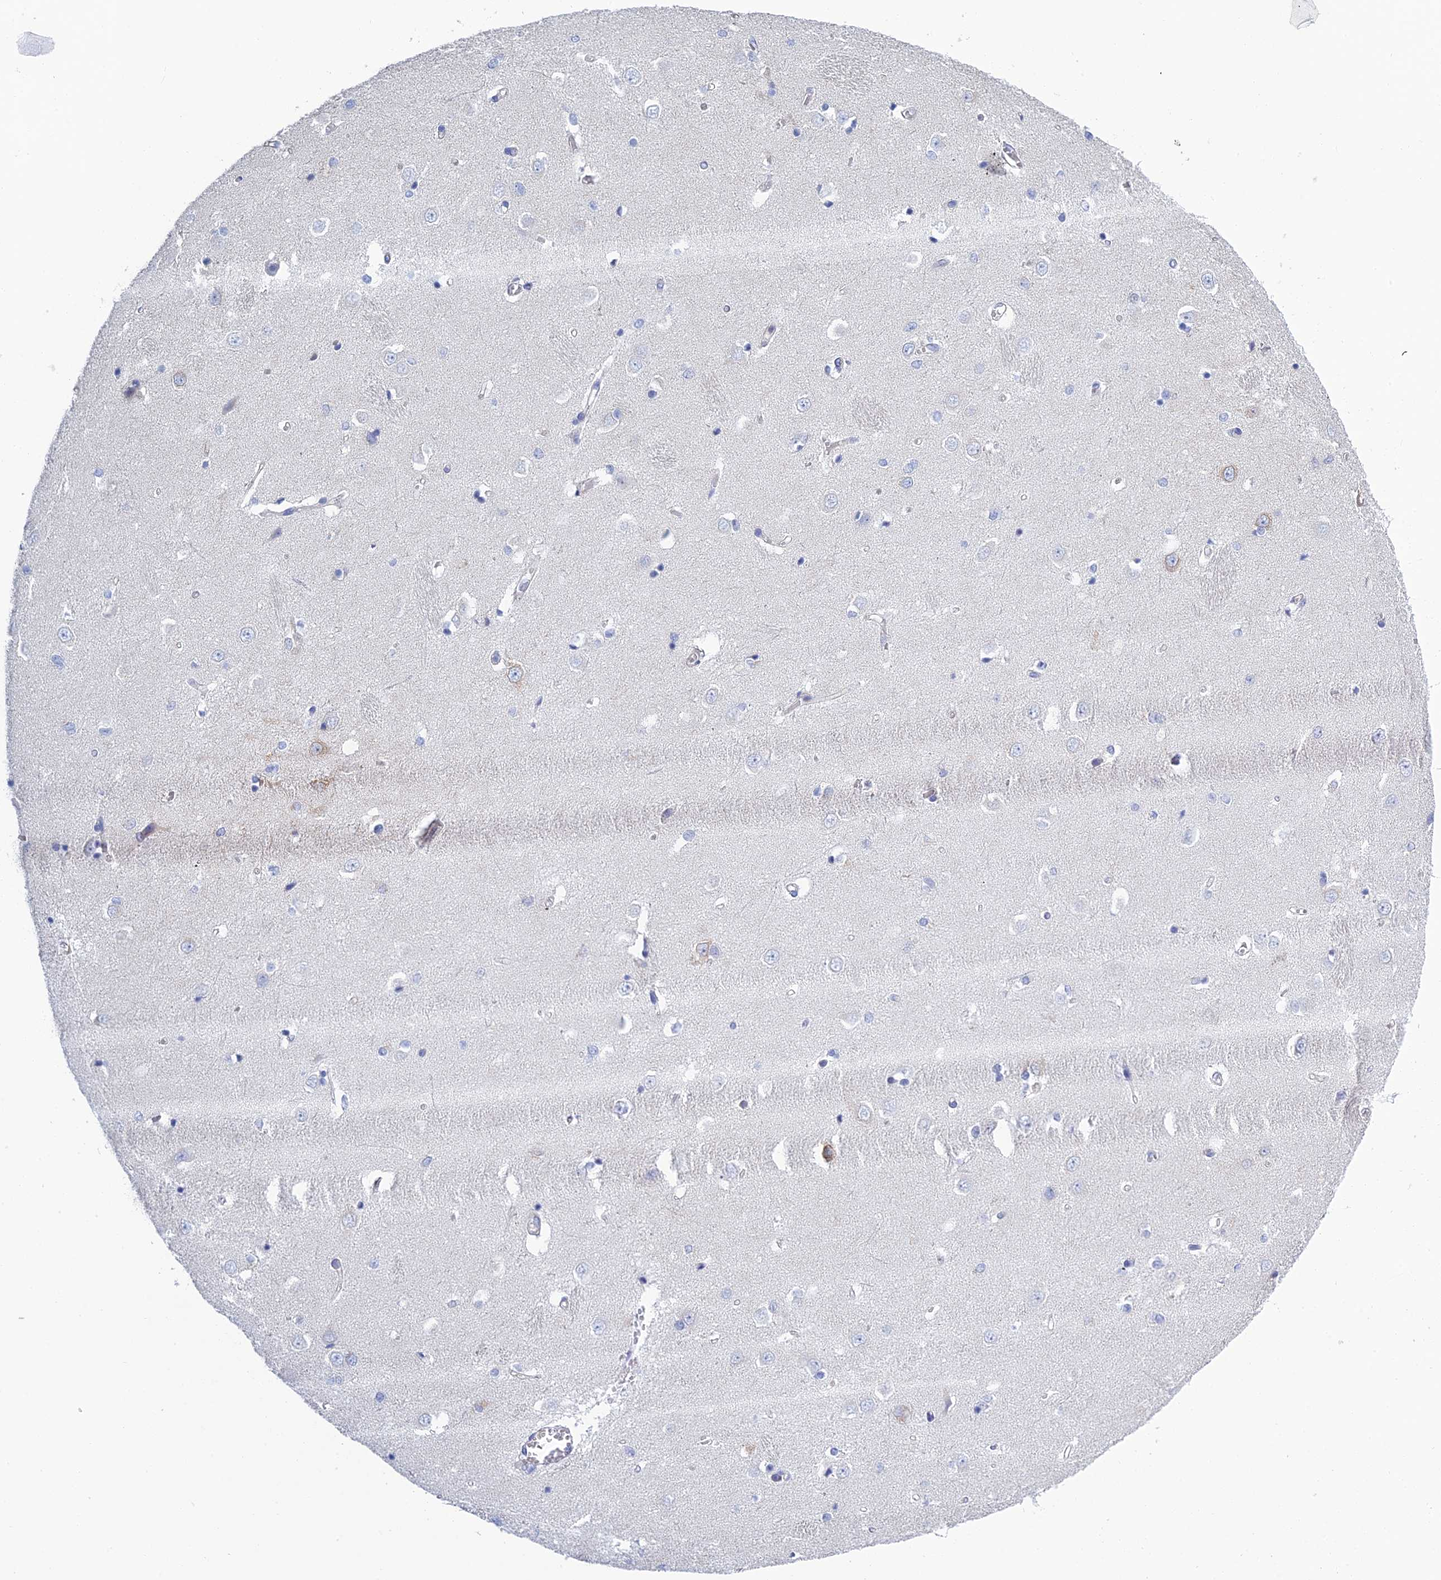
{"staining": {"intensity": "negative", "quantity": "none", "location": "none"}, "tissue": "caudate", "cell_type": "Glial cells", "image_type": "normal", "snomed": [{"axis": "morphology", "description": "Normal tissue, NOS"}, {"axis": "topography", "description": "Lateral ventricle wall"}], "caption": "Immunohistochemistry (IHC) of benign human caudate displays no positivity in glial cells.", "gene": "PCDHA8", "patient": {"sex": "male", "age": 37}}